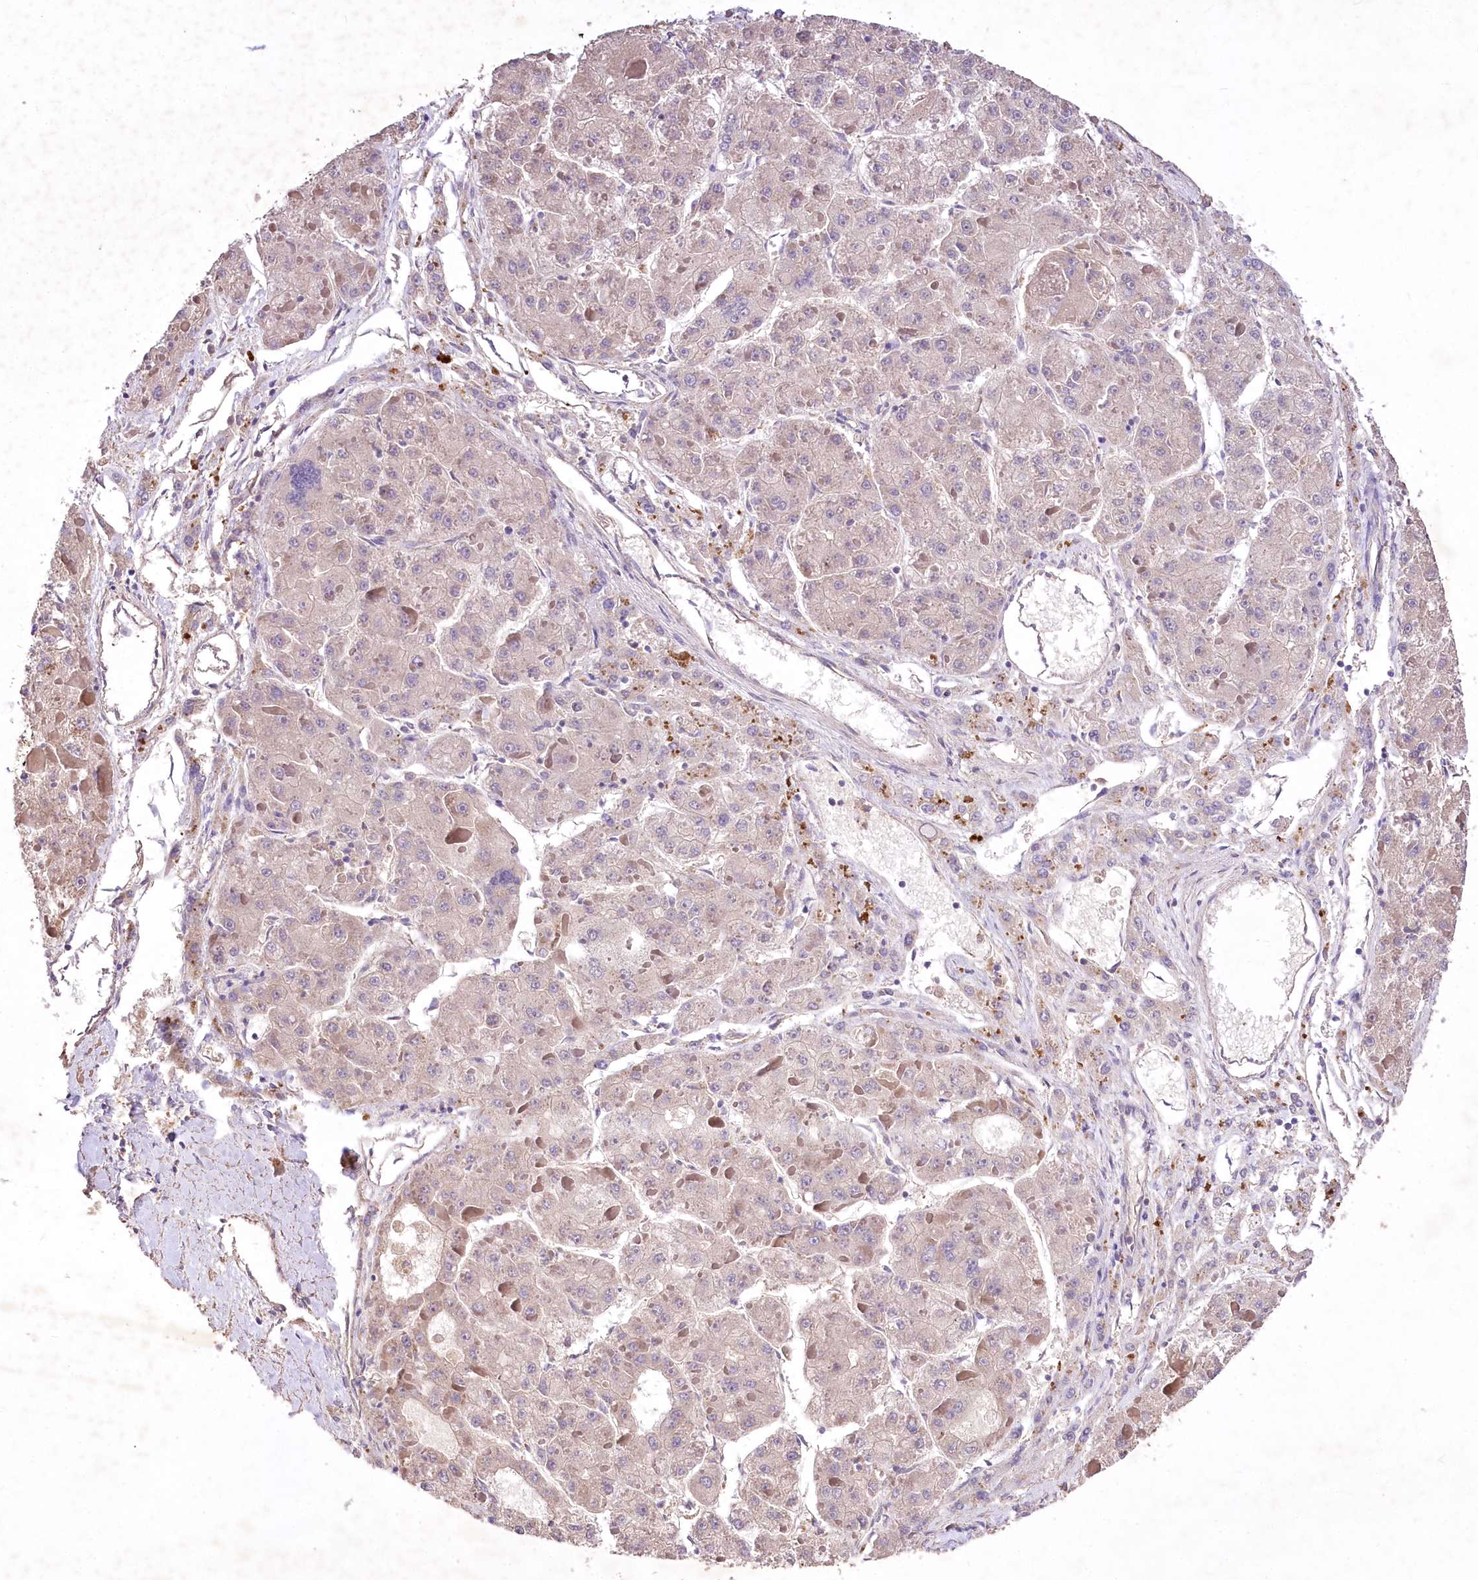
{"staining": {"intensity": "weak", "quantity": ">75%", "location": "cytoplasmic/membranous"}, "tissue": "liver cancer", "cell_type": "Tumor cells", "image_type": "cancer", "snomed": [{"axis": "morphology", "description": "Carcinoma, Hepatocellular, NOS"}, {"axis": "topography", "description": "Liver"}], "caption": "There is low levels of weak cytoplasmic/membranous positivity in tumor cells of liver cancer, as demonstrated by immunohistochemical staining (brown color).", "gene": "PCYOX1L", "patient": {"sex": "female", "age": 73}}